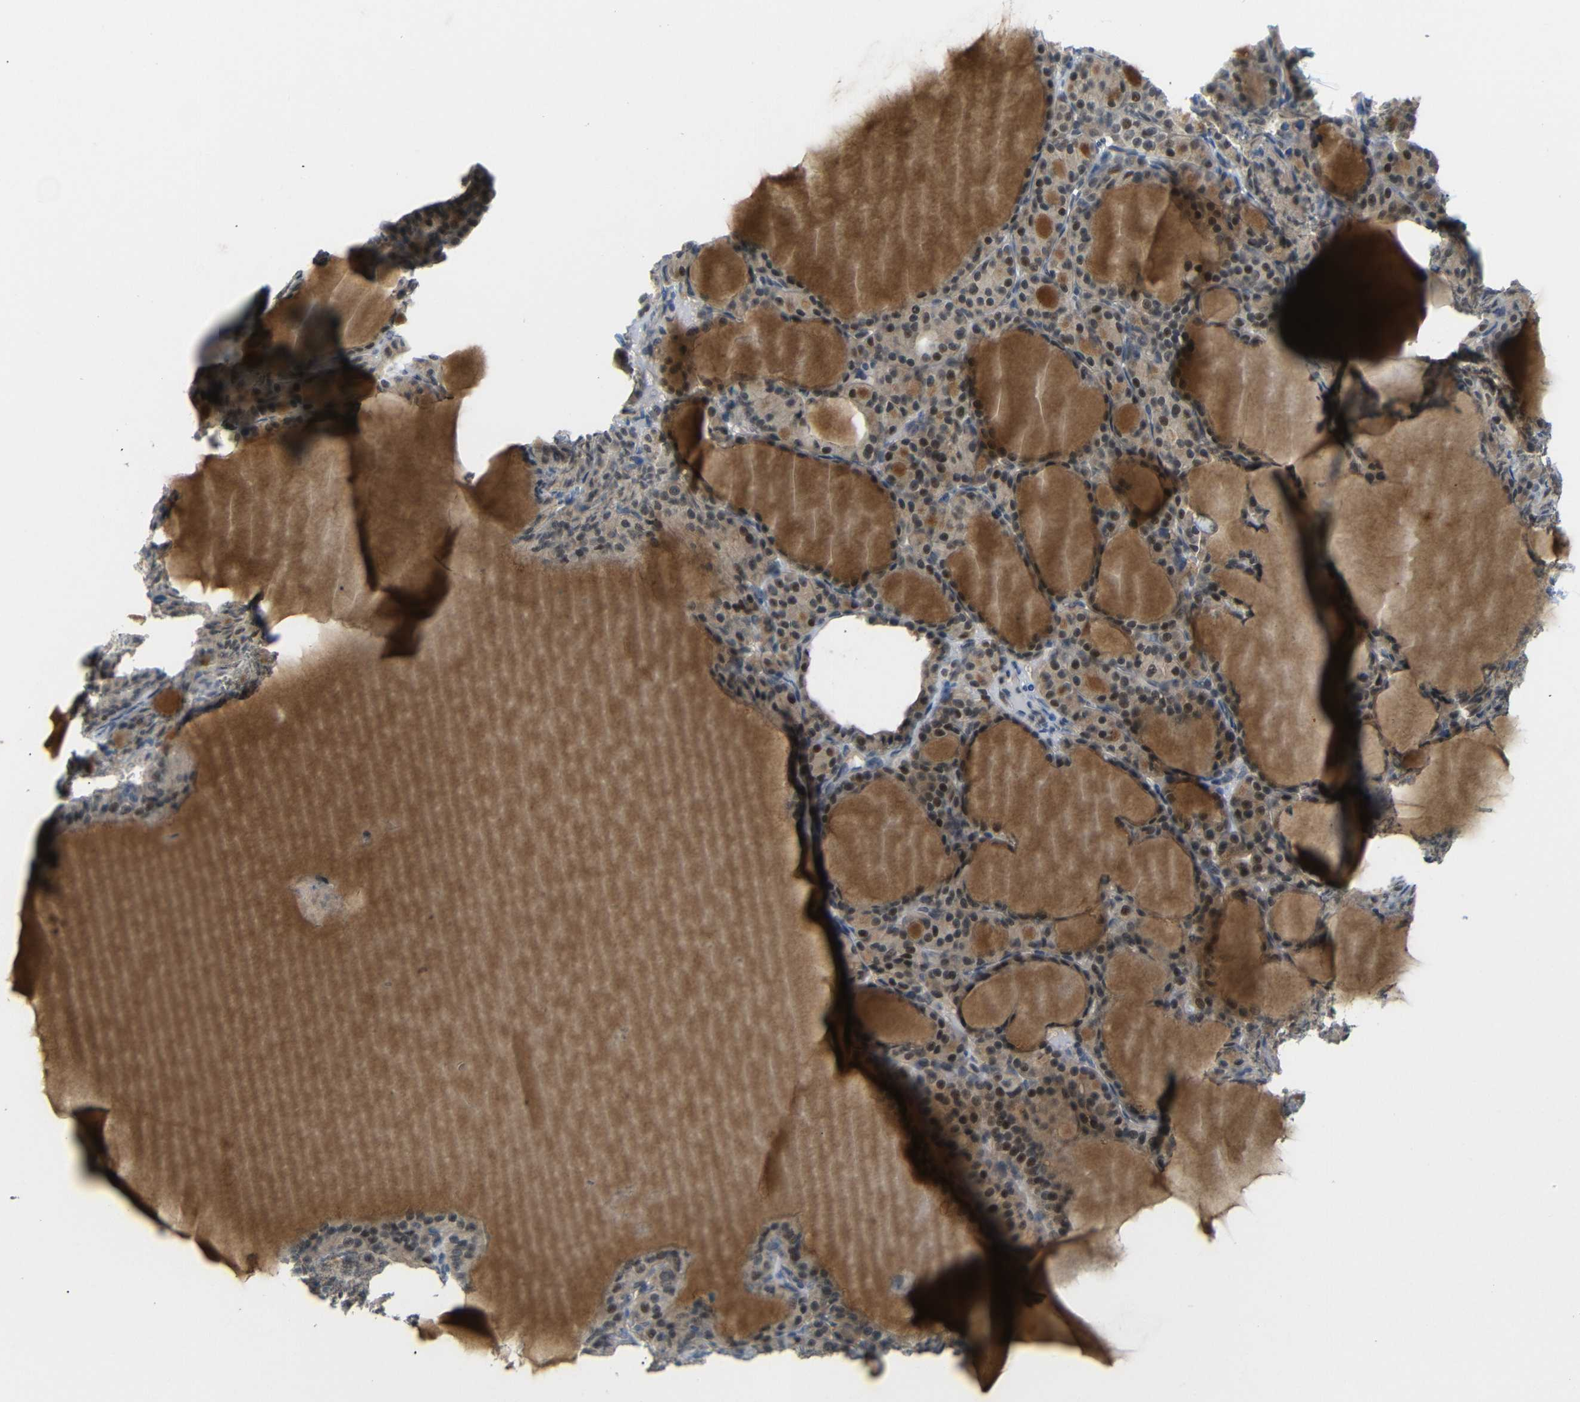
{"staining": {"intensity": "weak", "quantity": ">75%", "location": "cytoplasmic/membranous,nuclear"}, "tissue": "thyroid gland", "cell_type": "Glandular cells", "image_type": "normal", "snomed": [{"axis": "morphology", "description": "Normal tissue, NOS"}, {"axis": "topography", "description": "Thyroid gland"}], "caption": "Immunohistochemical staining of unremarkable thyroid gland exhibits >75% levels of weak cytoplasmic/membranous,nuclear protein positivity in approximately >75% of glandular cells. (DAB IHC with brightfield microscopy, high magnification).", "gene": "GPR158", "patient": {"sex": "female", "age": 28}}